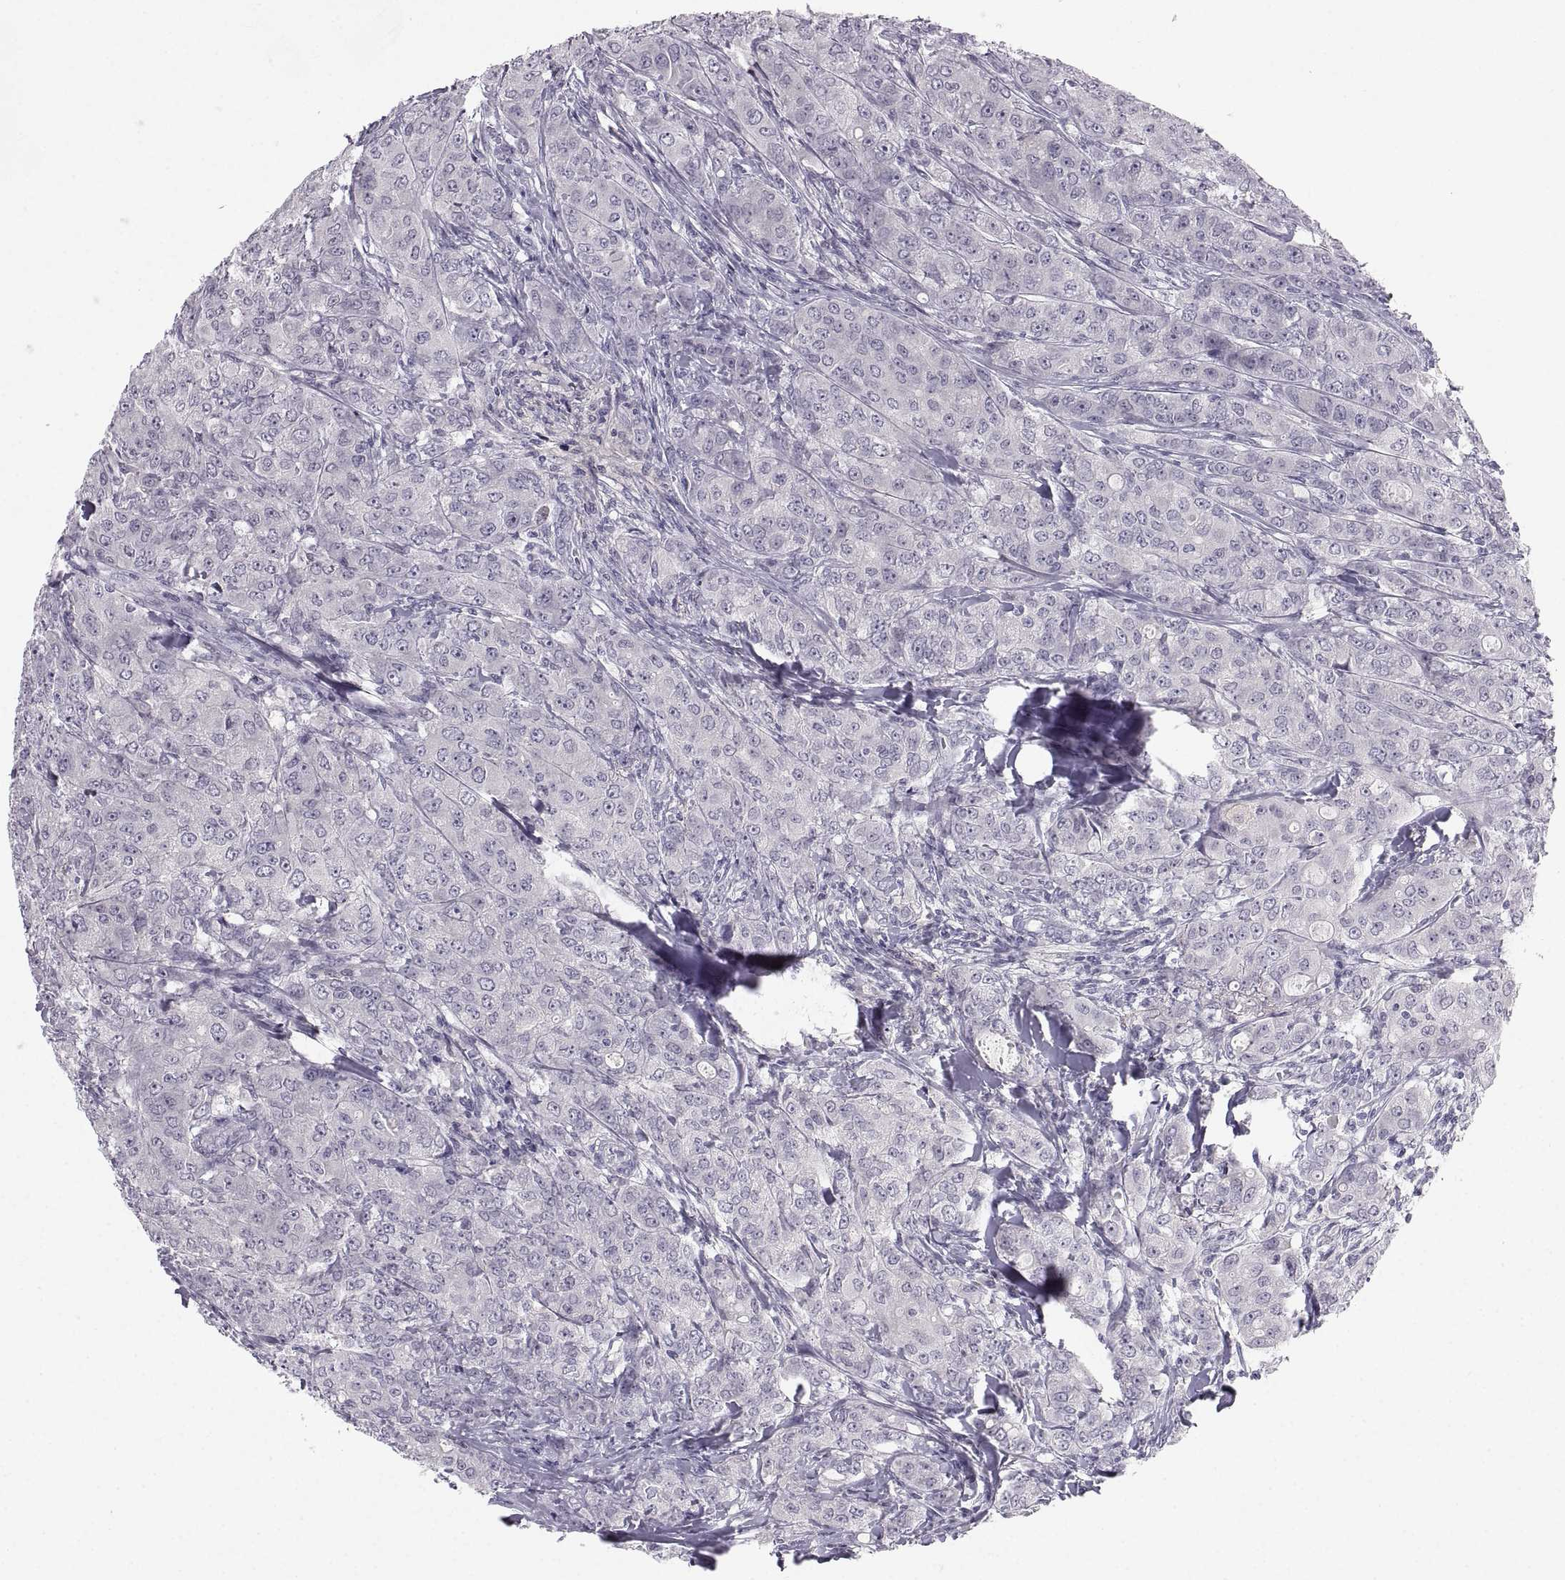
{"staining": {"intensity": "negative", "quantity": "none", "location": "none"}, "tissue": "breast cancer", "cell_type": "Tumor cells", "image_type": "cancer", "snomed": [{"axis": "morphology", "description": "Duct carcinoma"}, {"axis": "topography", "description": "Breast"}], "caption": "DAB immunohistochemical staining of breast infiltrating ductal carcinoma reveals no significant expression in tumor cells.", "gene": "ZNF185", "patient": {"sex": "female", "age": 43}}